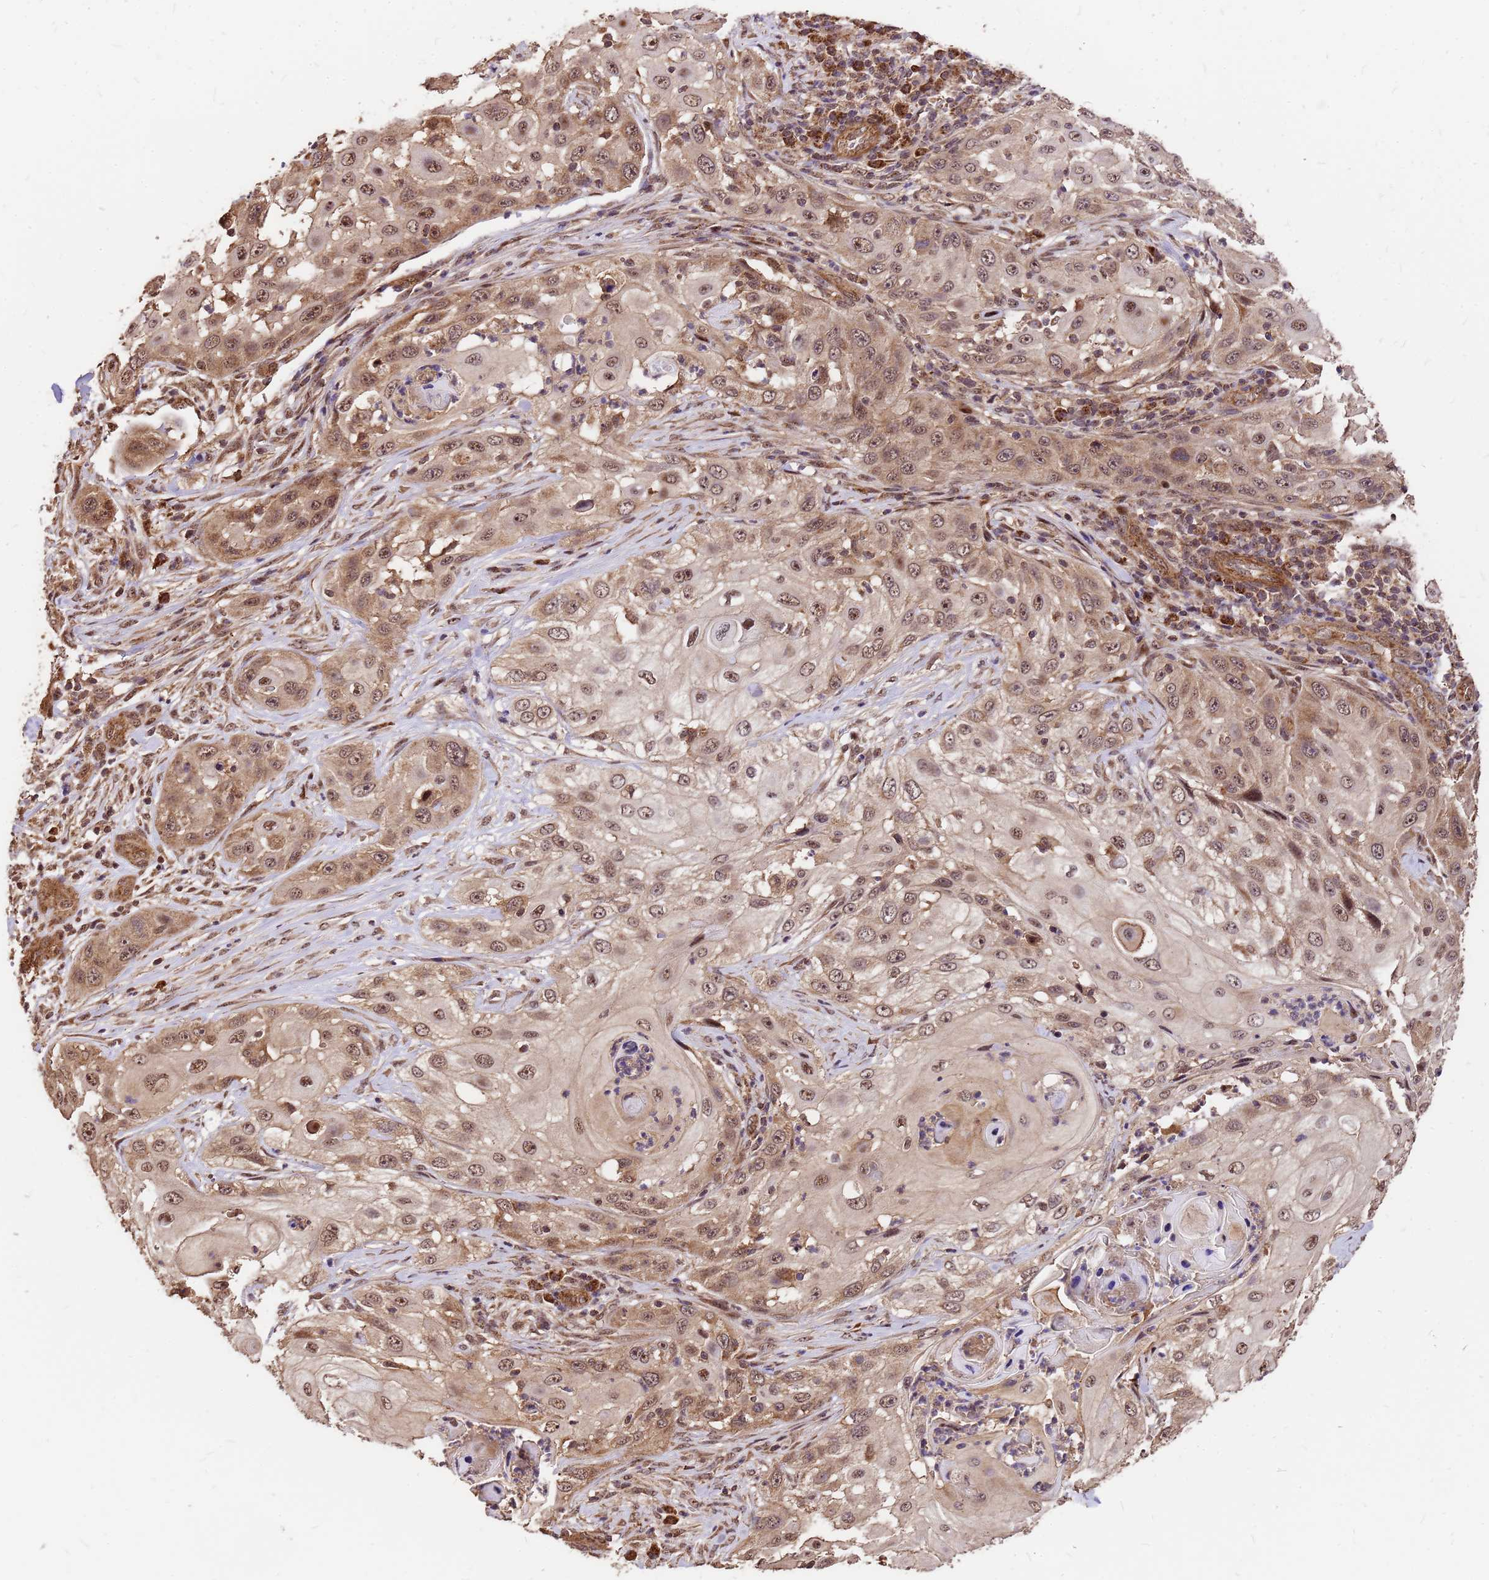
{"staining": {"intensity": "moderate", "quantity": ">75%", "location": "cytoplasmic/membranous,nuclear"}, "tissue": "skin cancer", "cell_type": "Tumor cells", "image_type": "cancer", "snomed": [{"axis": "morphology", "description": "Squamous cell carcinoma, NOS"}, {"axis": "topography", "description": "Skin"}], "caption": "IHC micrograph of neoplastic tissue: skin squamous cell carcinoma stained using immunohistochemistry (IHC) shows medium levels of moderate protein expression localized specifically in the cytoplasmic/membranous and nuclear of tumor cells, appearing as a cytoplasmic/membranous and nuclear brown color.", "gene": "GPATCH8", "patient": {"sex": "female", "age": 44}}